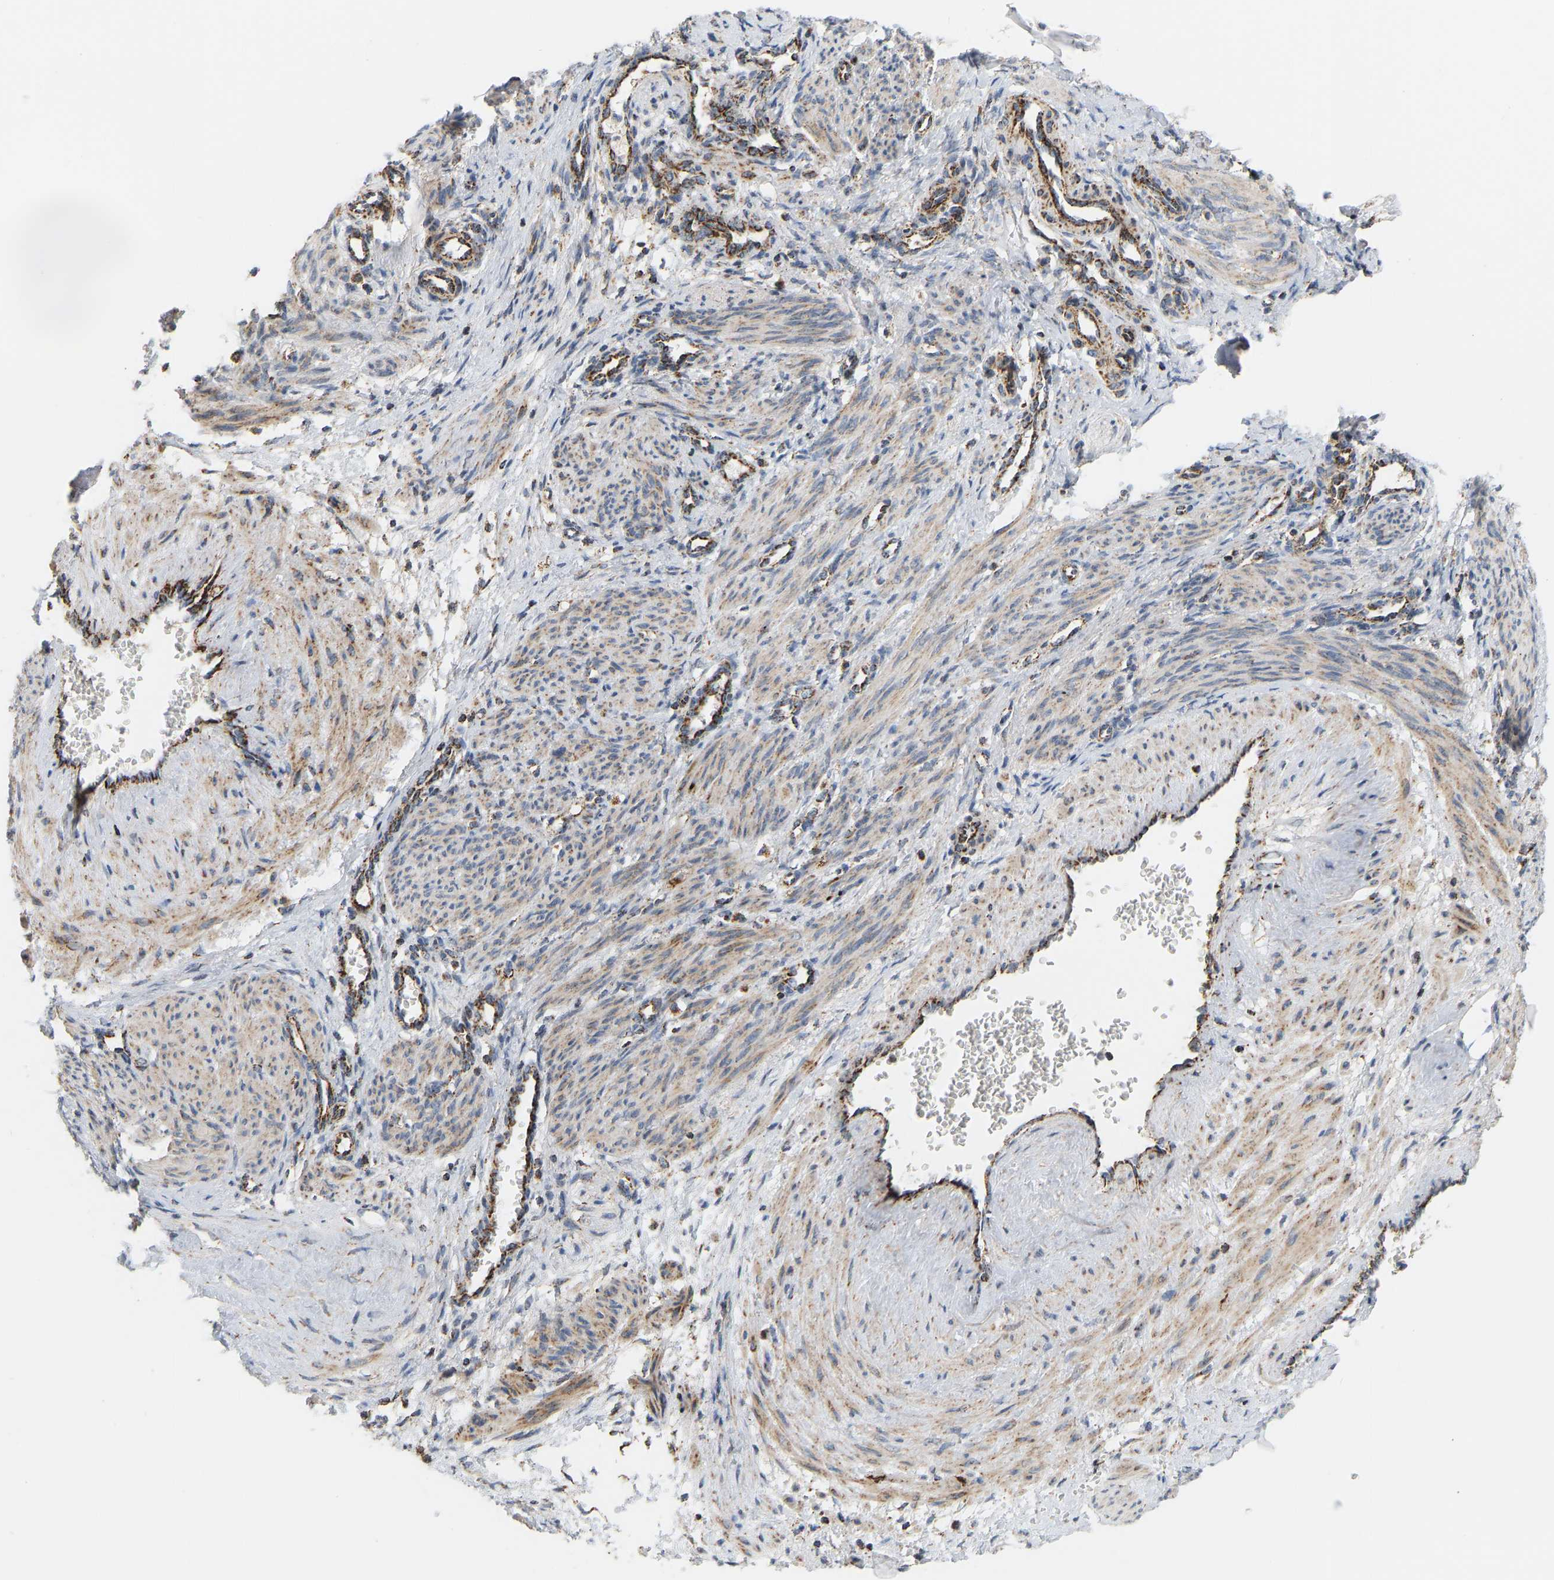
{"staining": {"intensity": "moderate", "quantity": ">75%", "location": "cytoplasmic/membranous"}, "tissue": "smooth muscle", "cell_type": "Smooth muscle cells", "image_type": "normal", "snomed": [{"axis": "morphology", "description": "Normal tissue, NOS"}, {"axis": "topography", "description": "Endometrium"}], "caption": "DAB immunohistochemical staining of unremarkable smooth muscle displays moderate cytoplasmic/membranous protein expression in approximately >75% of smooth muscle cells. Nuclei are stained in blue.", "gene": "GPSM2", "patient": {"sex": "female", "age": 33}}